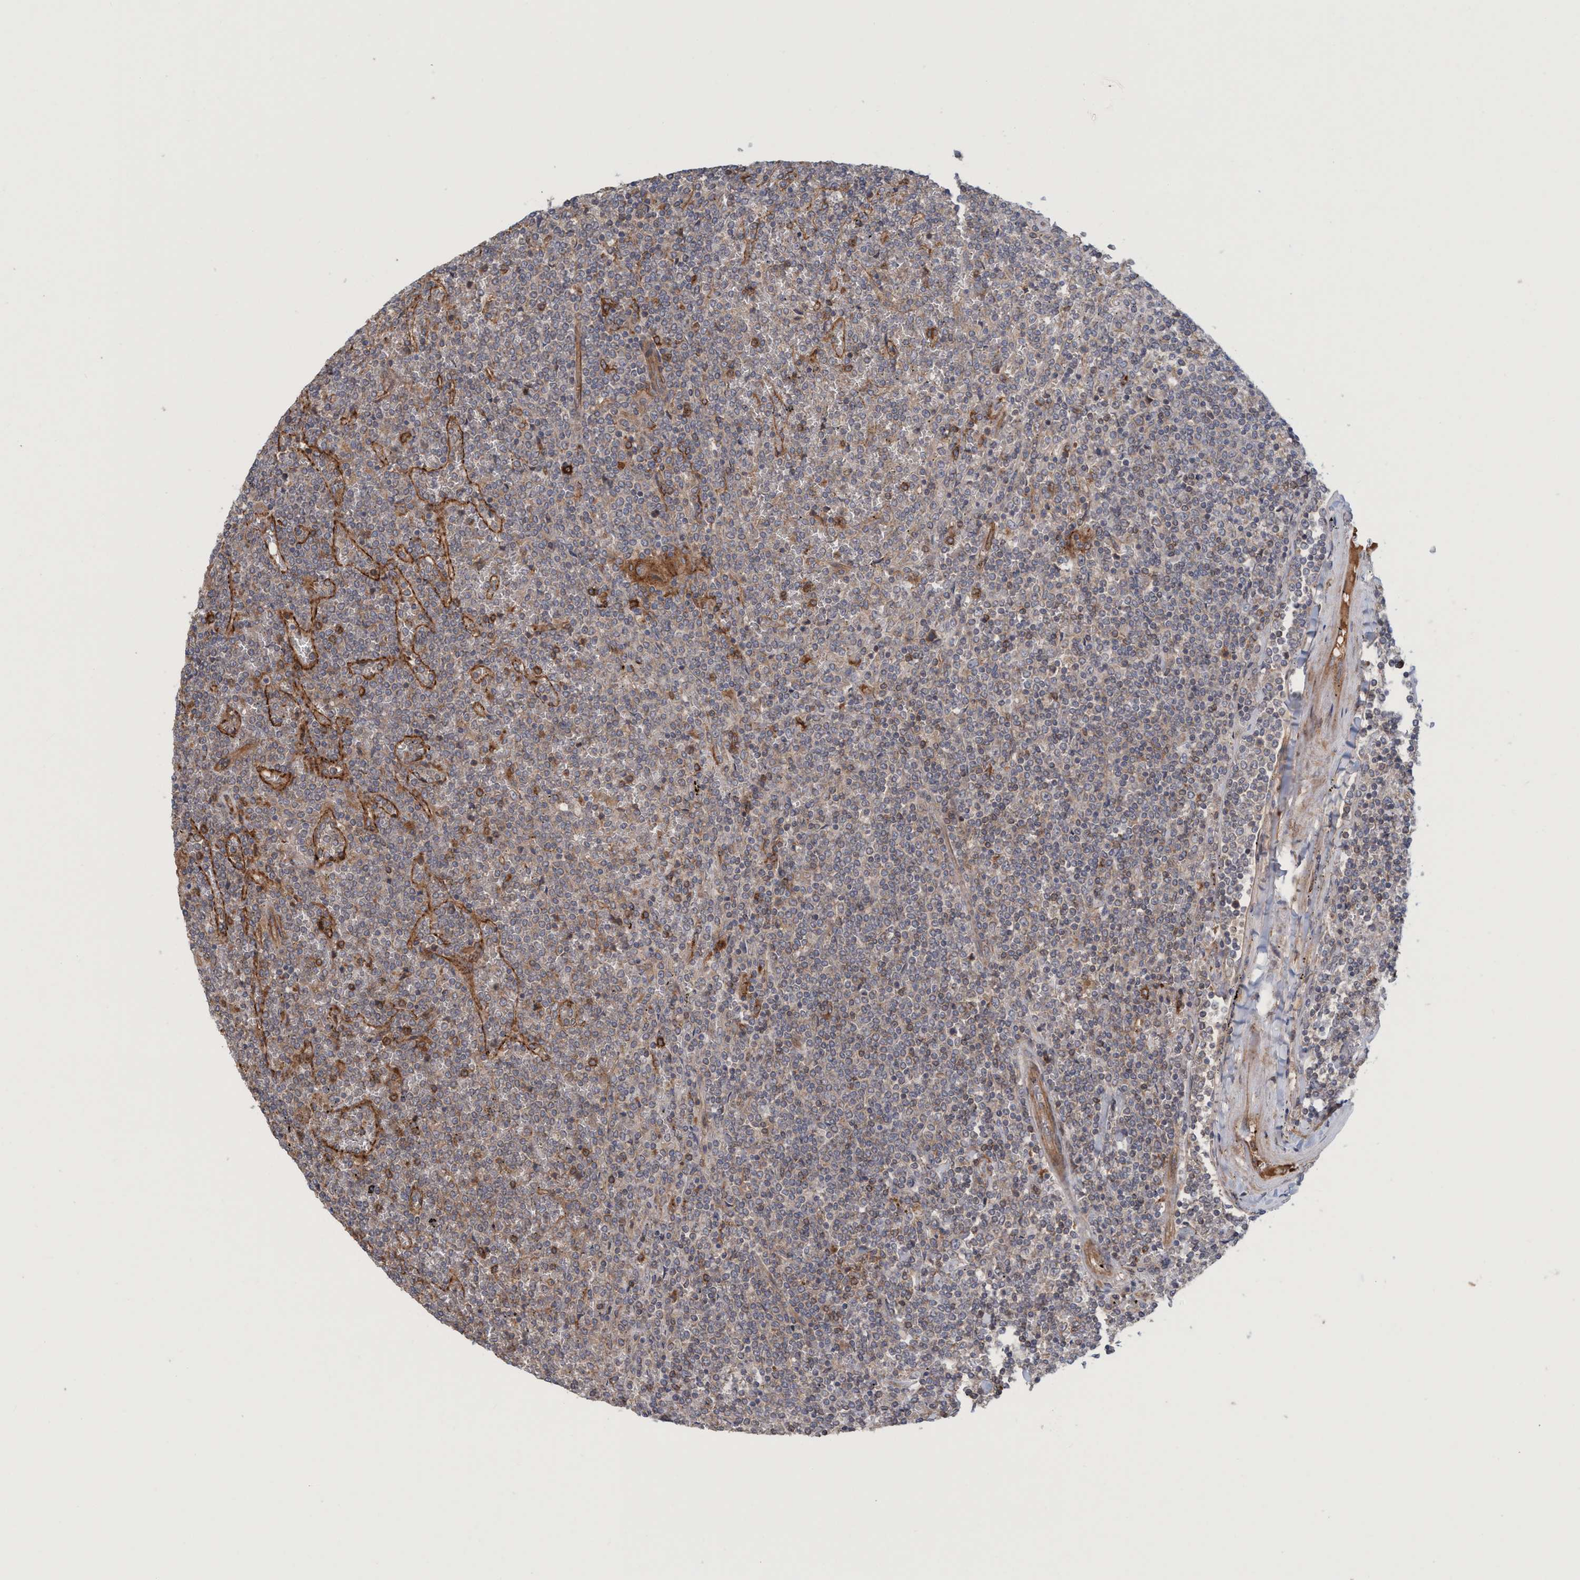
{"staining": {"intensity": "moderate", "quantity": "<25%", "location": "cytoplasmic/membranous"}, "tissue": "lymphoma", "cell_type": "Tumor cells", "image_type": "cancer", "snomed": [{"axis": "morphology", "description": "Malignant lymphoma, non-Hodgkin's type, Low grade"}, {"axis": "topography", "description": "Spleen"}], "caption": "Moderate cytoplasmic/membranous positivity is appreciated in approximately <25% of tumor cells in low-grade malignant lymphoma, non-Hodgkin's type.", "gene": "SPECC1", "patient": {"sex": "female", "age": 19}}